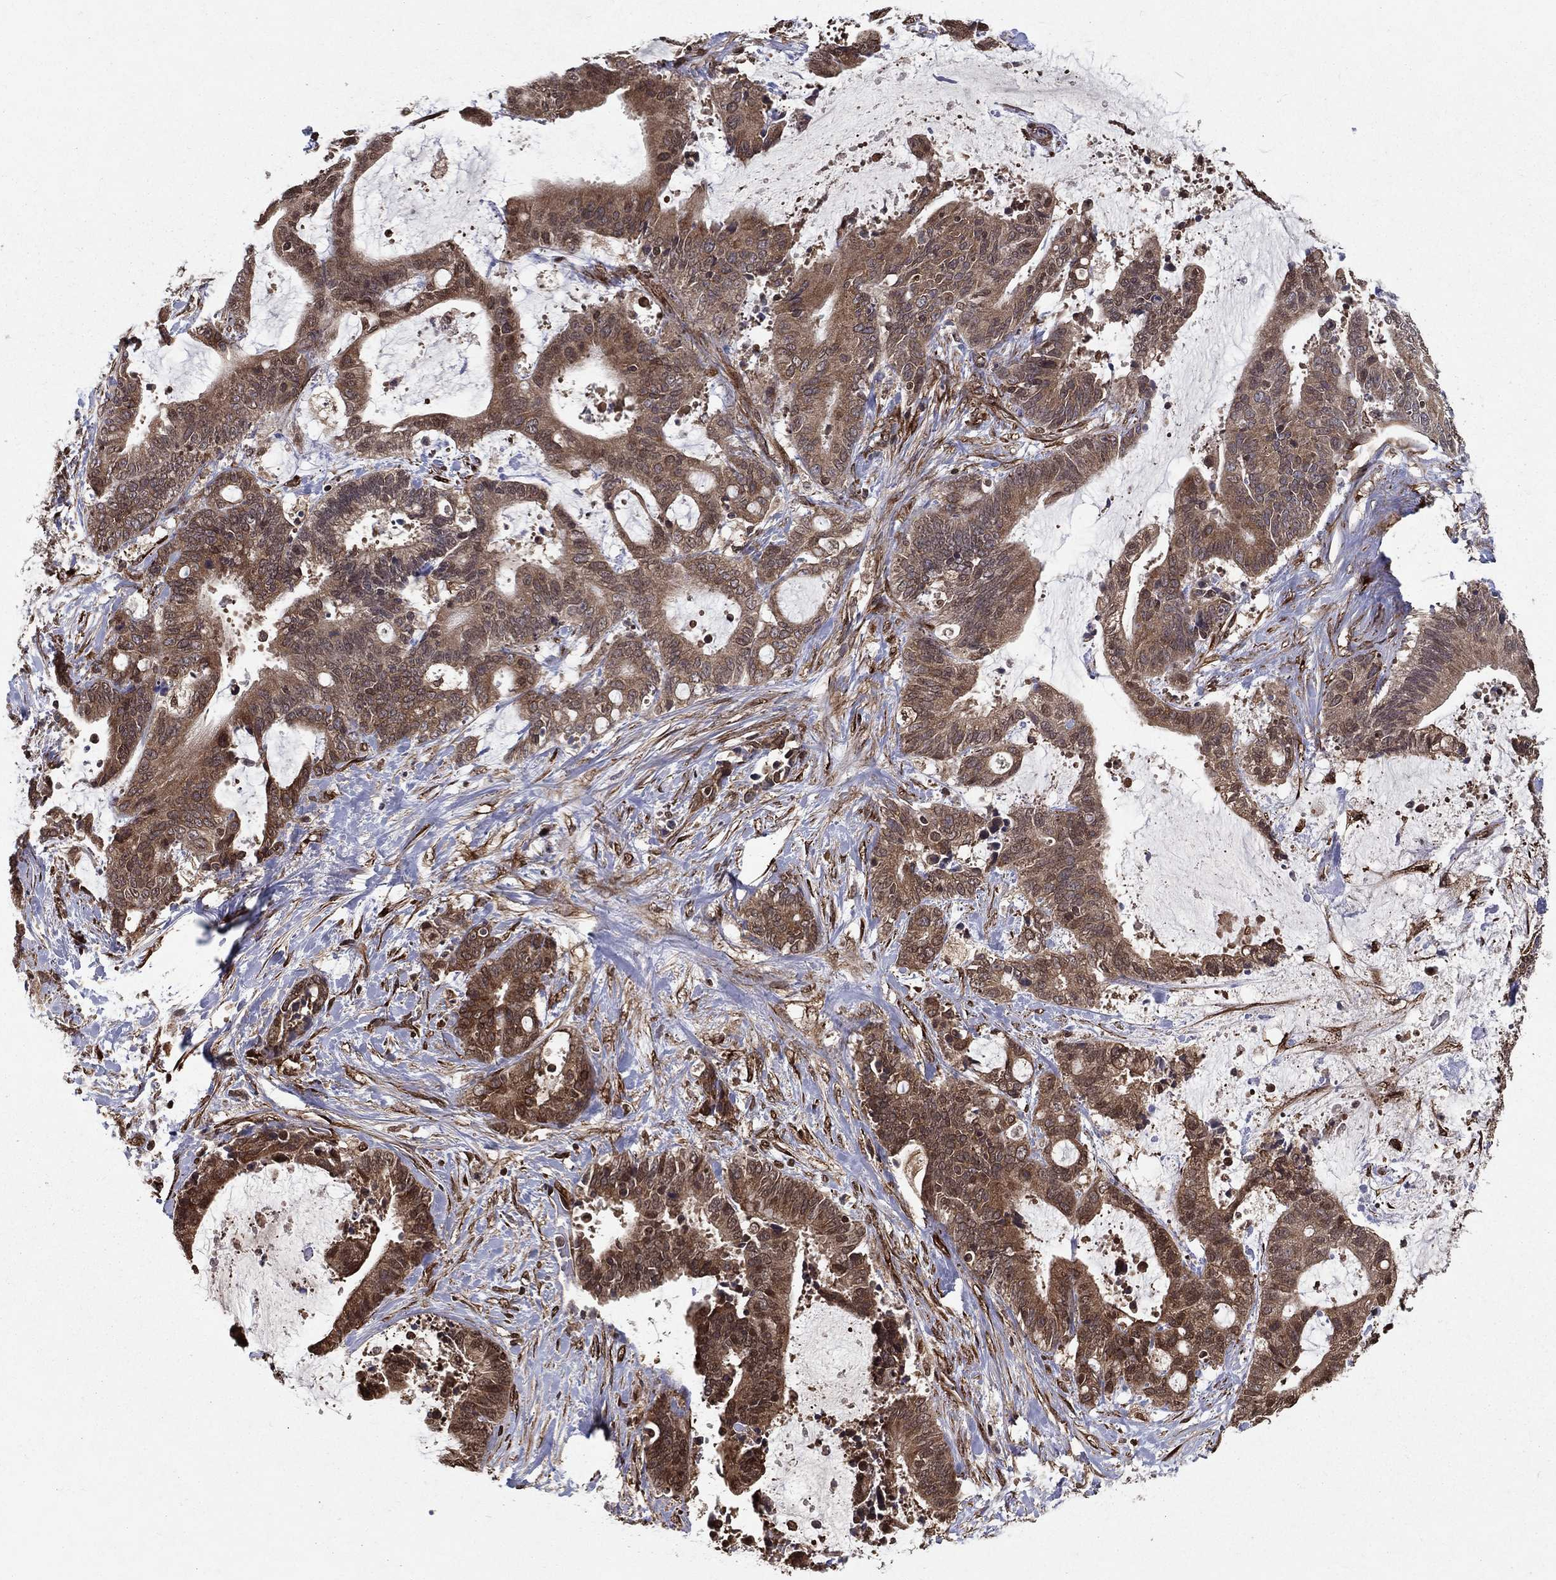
{"staining": {"intensity": "weak", "quantity": ">75%", "location": "cytoplasmic/membranous"}, "tissue": "liver cancer", "cell_type": "Tumor cells", "image_type": "cancer", "snomed": [{"axis": "morphology", "description": "Cholangiocarcinoma"}, {"axis": "topography", "description": "Liver"}], "caption": "Immunohistochemical staining of liver cholangiocarcinoma shows weak cytoplasmic/membranous protein positivity in approximately >75% of tumor cells. (DAB (3,3'-diaminobenzidine) = brown stain, brightfield microscopy at high magnification).", "gene": "CERS2", "patient": {"sex": "female", "age": 73}}